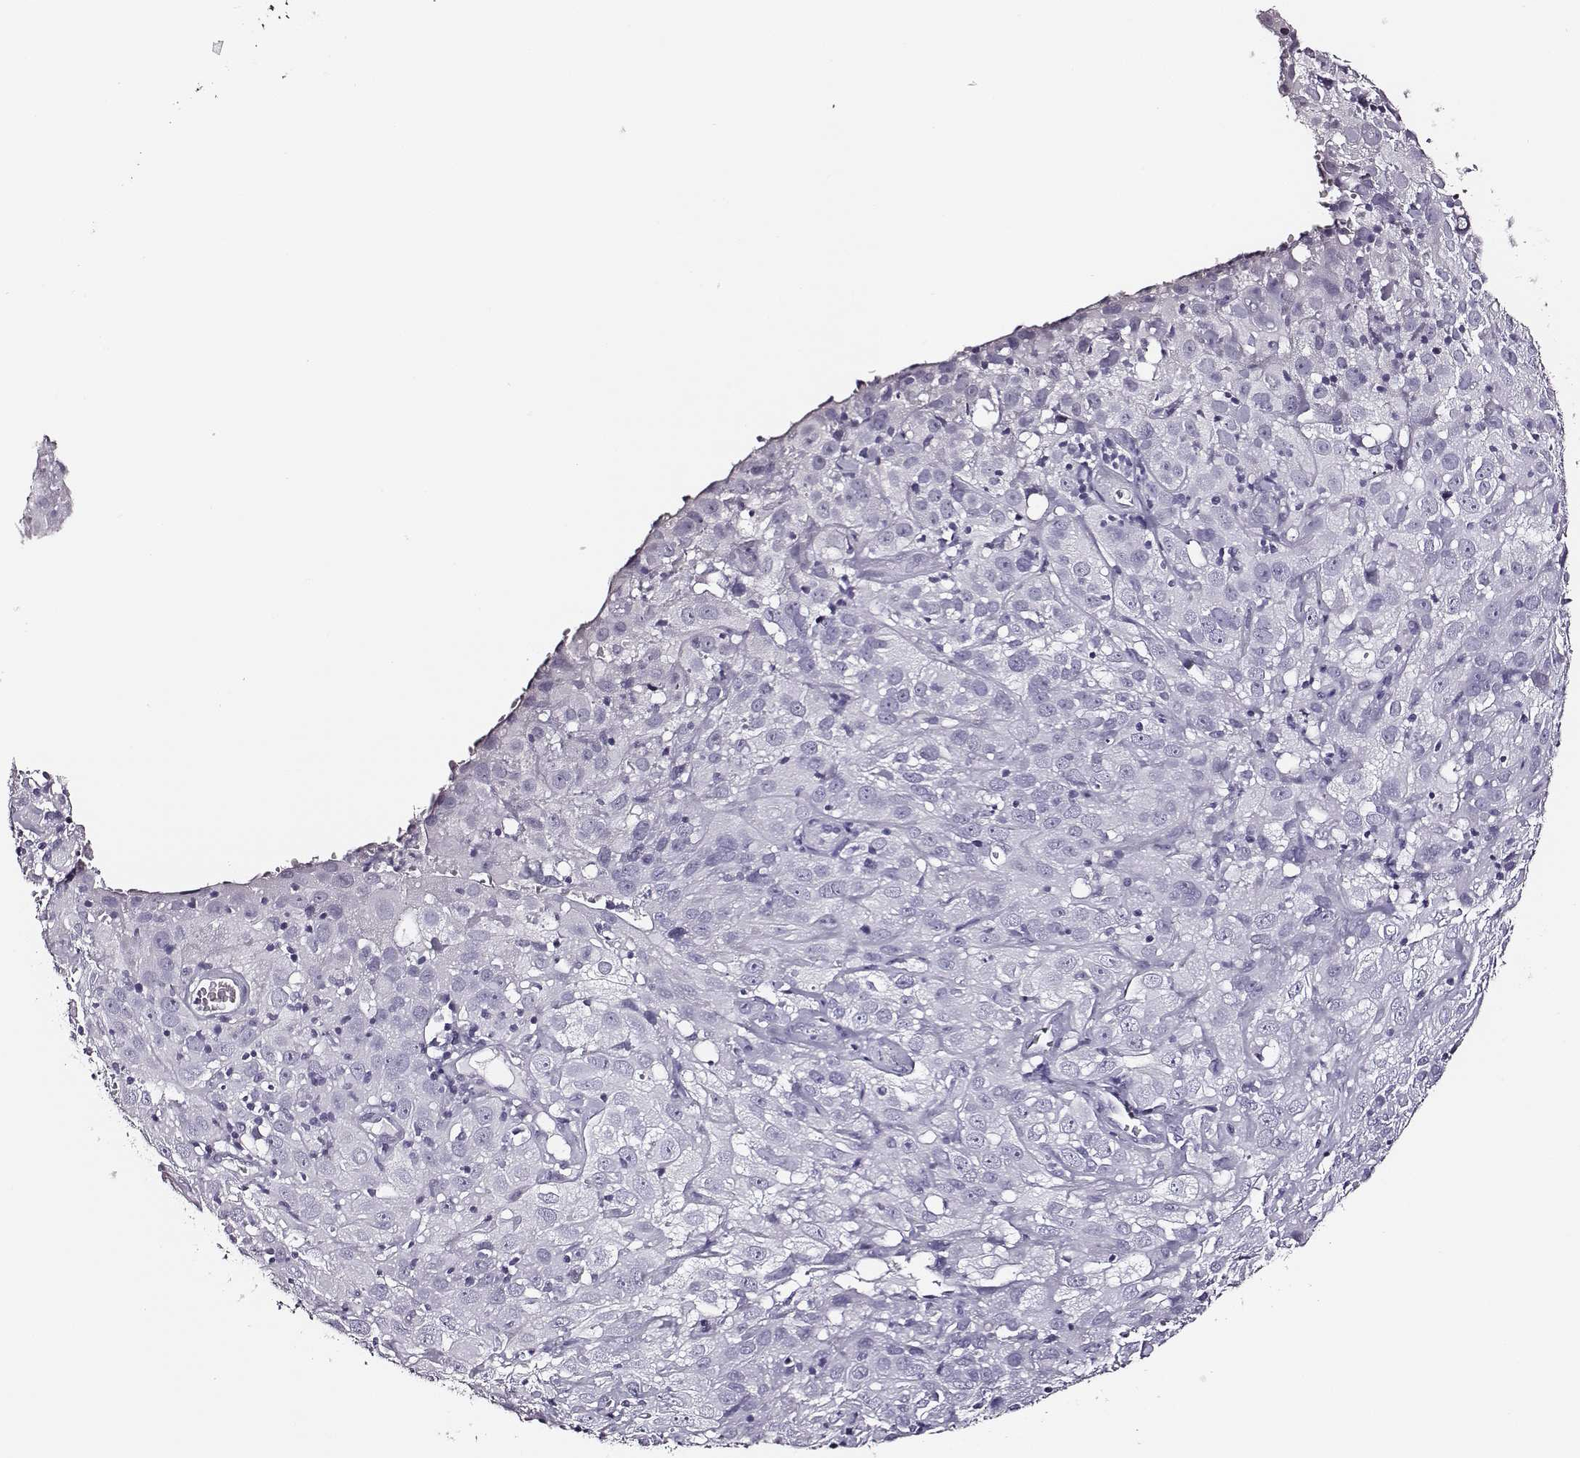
{"staining": {"intensity": "negative", "quantity": "none", "location": "none"}, "tissue": "cervical cancer", "cell_type": "Tumor cells", "image_type": "cancer", "snomed": [{"axis": "morphology", "description": "Squamous cell carcinoma, NOS"}, {"axis": "topography", "description": "Cervix"}], "caption": "Immunohistochemistry image of neoplastic tissue: cervical squamous cell carcinoma stained with DAB (3,3'-diaminobenzidine) displays no significant protein positivity in tumor cells.", "gene": "DPEP1", "patient": {"sex": "female", "age": 32}}